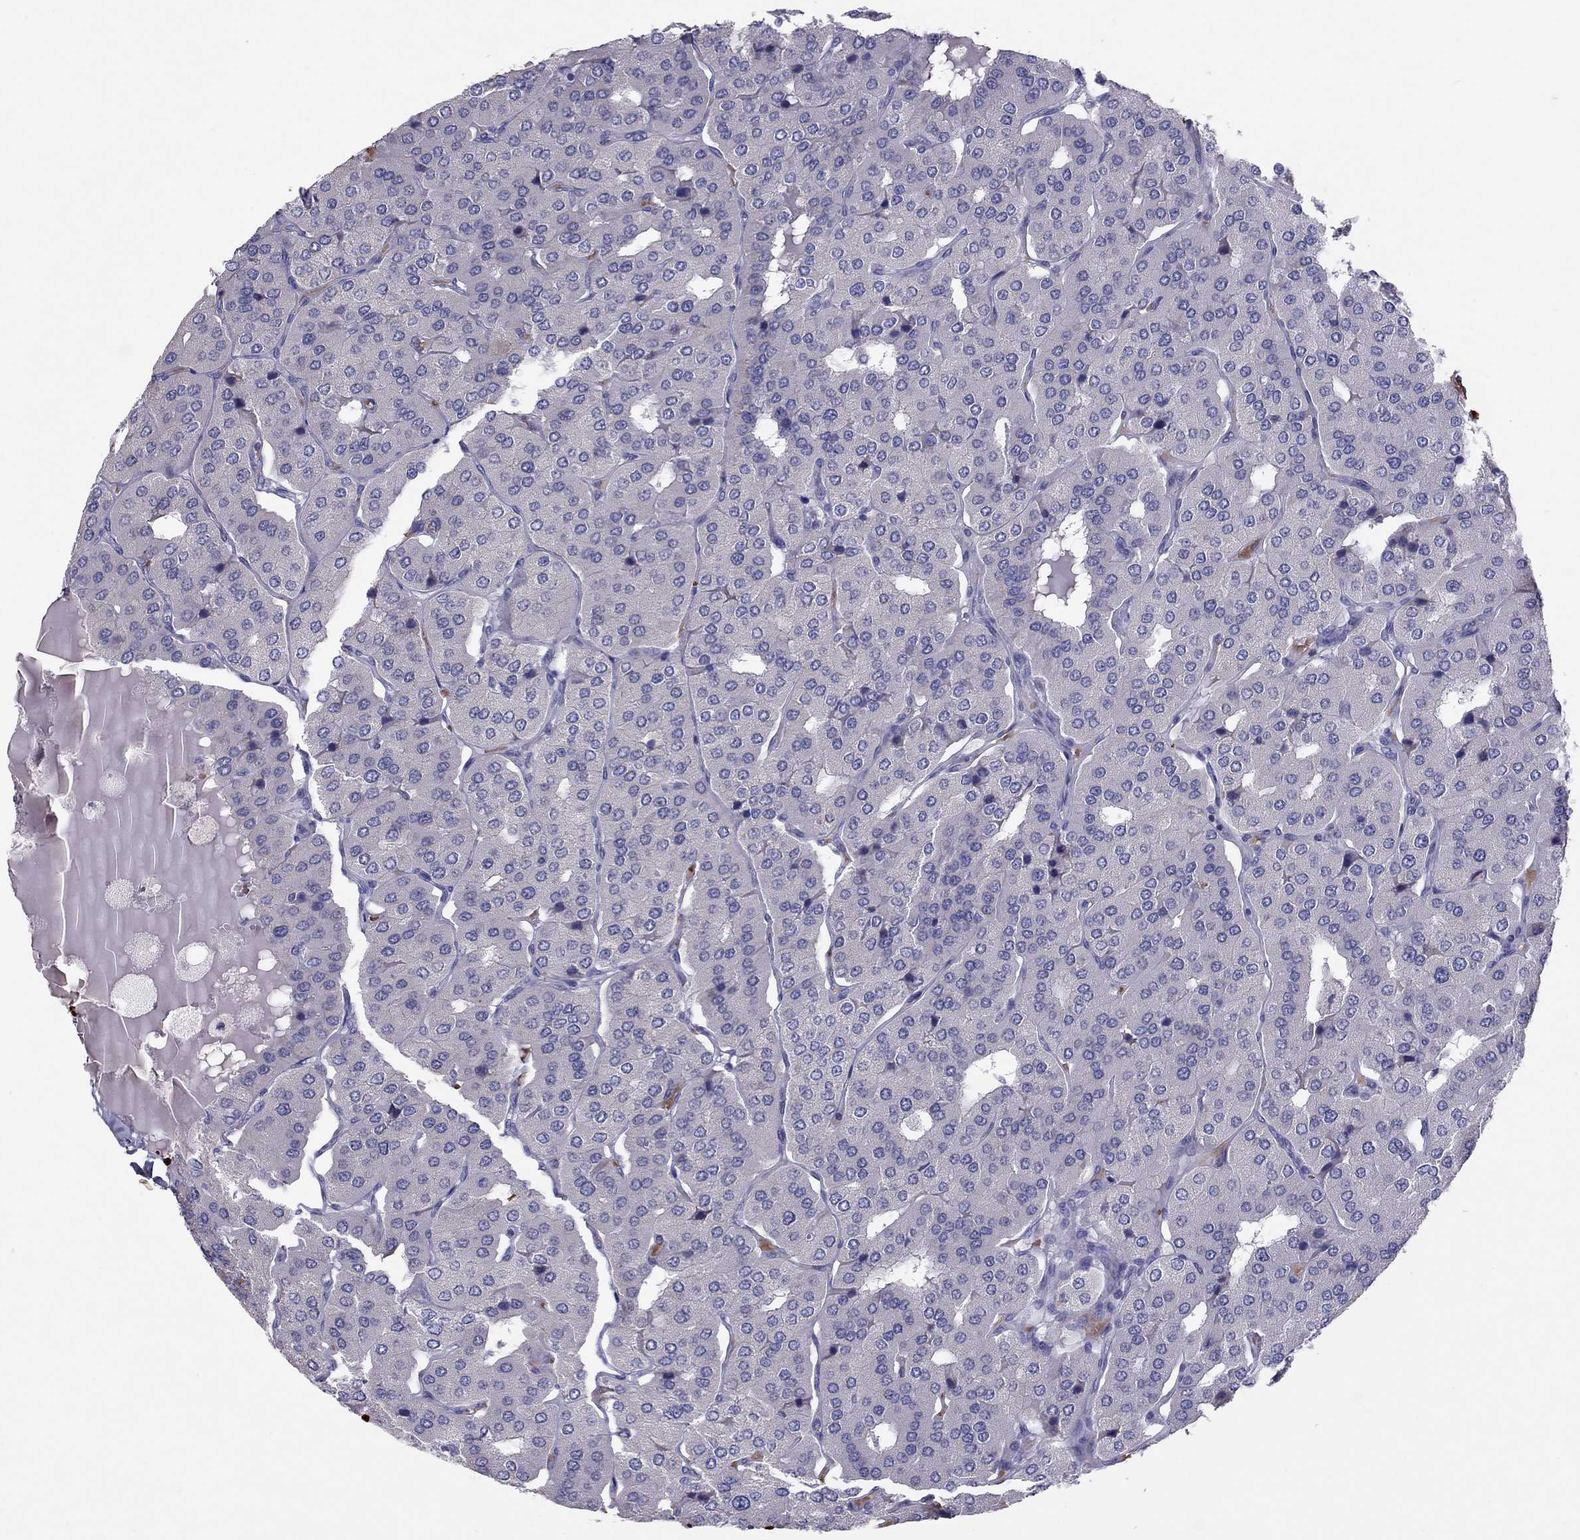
{"staining": {"intensity": "negative", "quantity": "none", "location": "none"}, "tissue": "parathyroid gland", "cell_type": "Glandular cells", "image_type": "normal", "snomed": [{"axis": "morphology", "description": "Normal tissue, NOS"}, {"axis": "morphology", "description": "Adenoma, NOS"}, {"axis": "topography", "description": "Parathyroid gland"}], "caption": "IHC of normal parathyroid gland demonstrates no staining in glandular cells.", "gene": "FRMD1", "patient": {"sex": "female", "age": 86}}